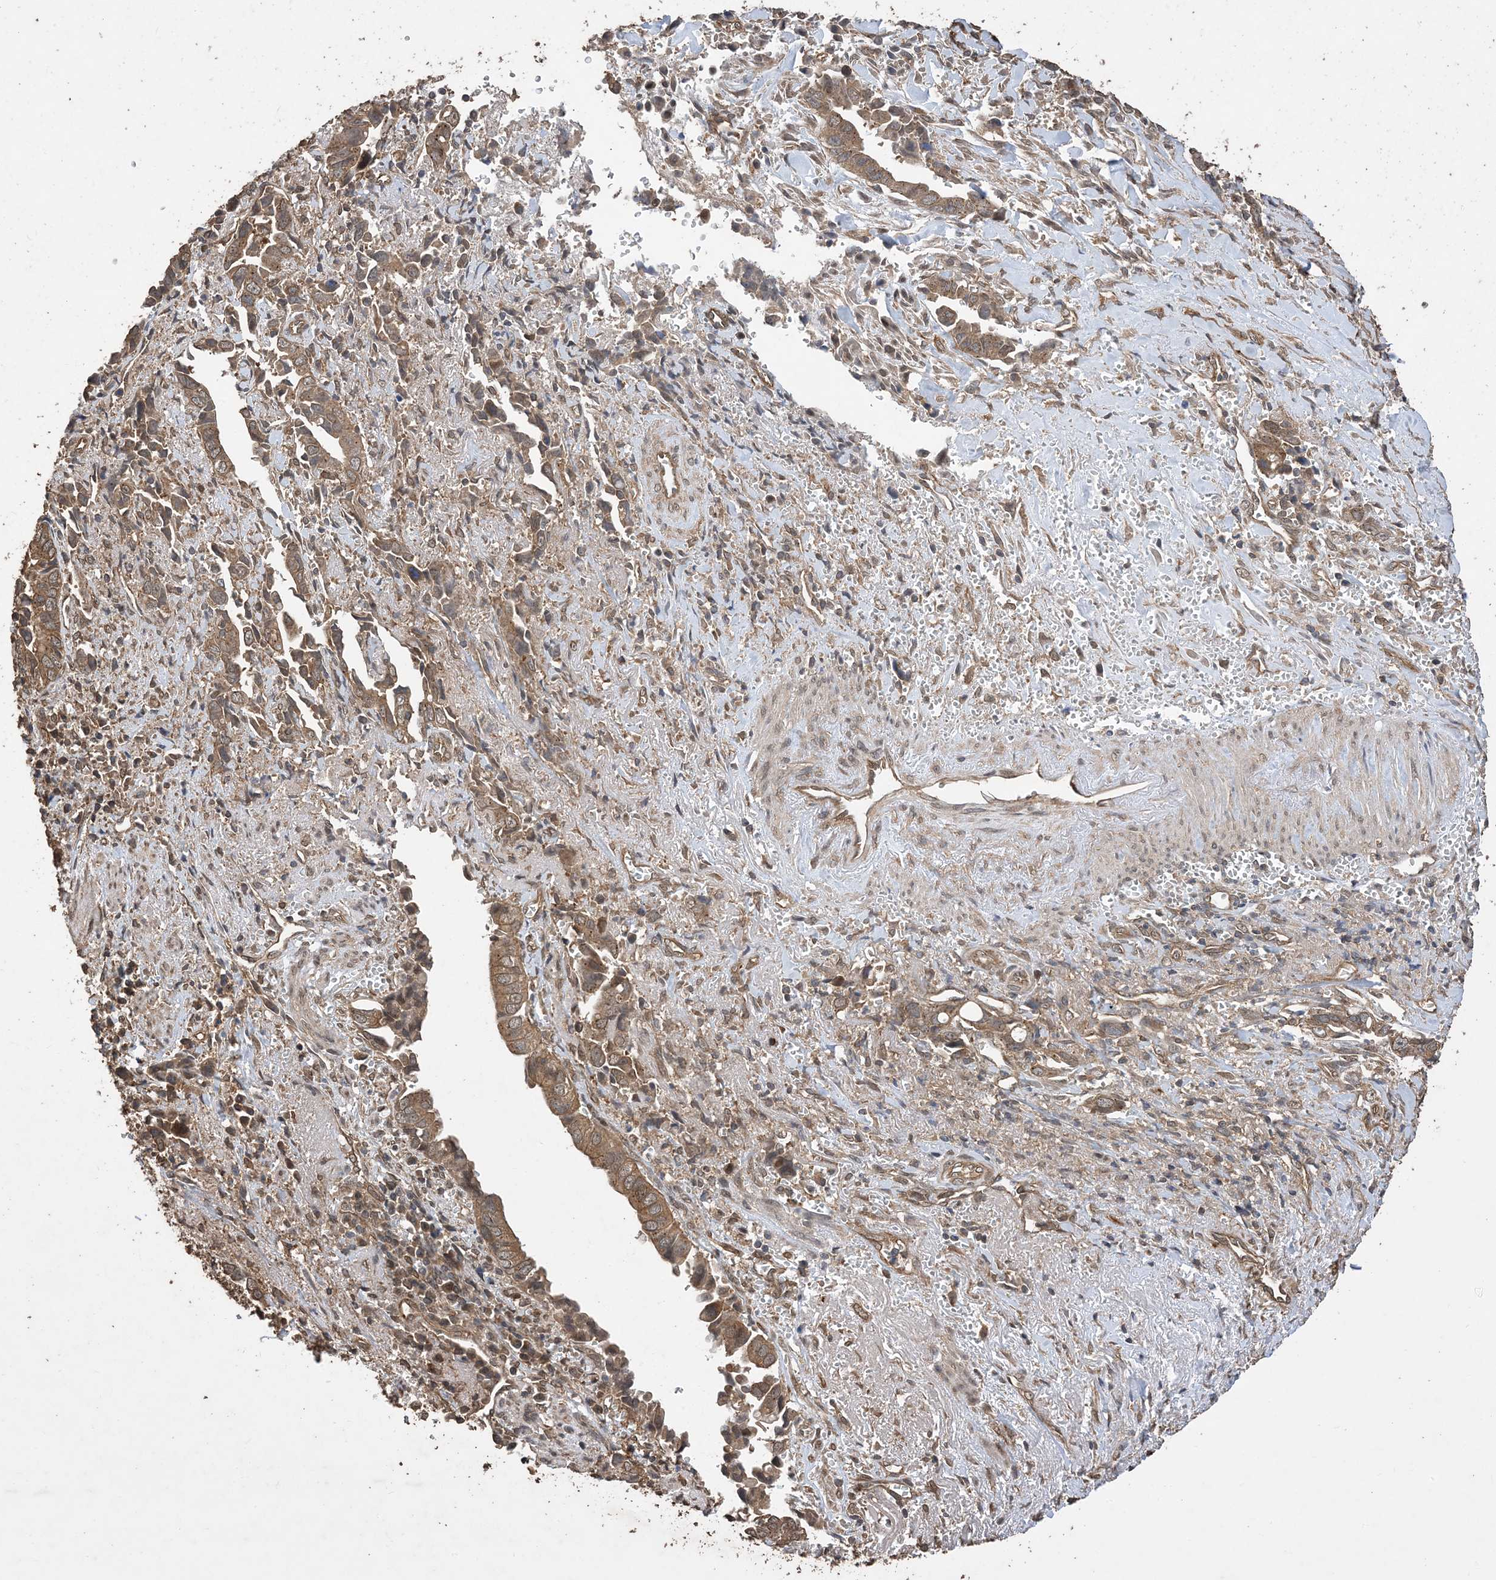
{"staining": {"intensity": "moderate", "quantity": ">75%", "location": "cytoplasmic/membranous"}, "tissue": "liver cancer", "cell_type": "Tumor cells", "image_type": "cancer", "snomed": [{"axis": "morphology", "description": "Cholangiocarcinoma"}, {"axis": "topography", "description": "Liver"}], "caption": "Liver cholangiocarcinoma stained with a protein marker displays moderate staining in tumor cells.", "gene": "ZKSCAN5", "patient": {"sex": "female", "age": 79}}